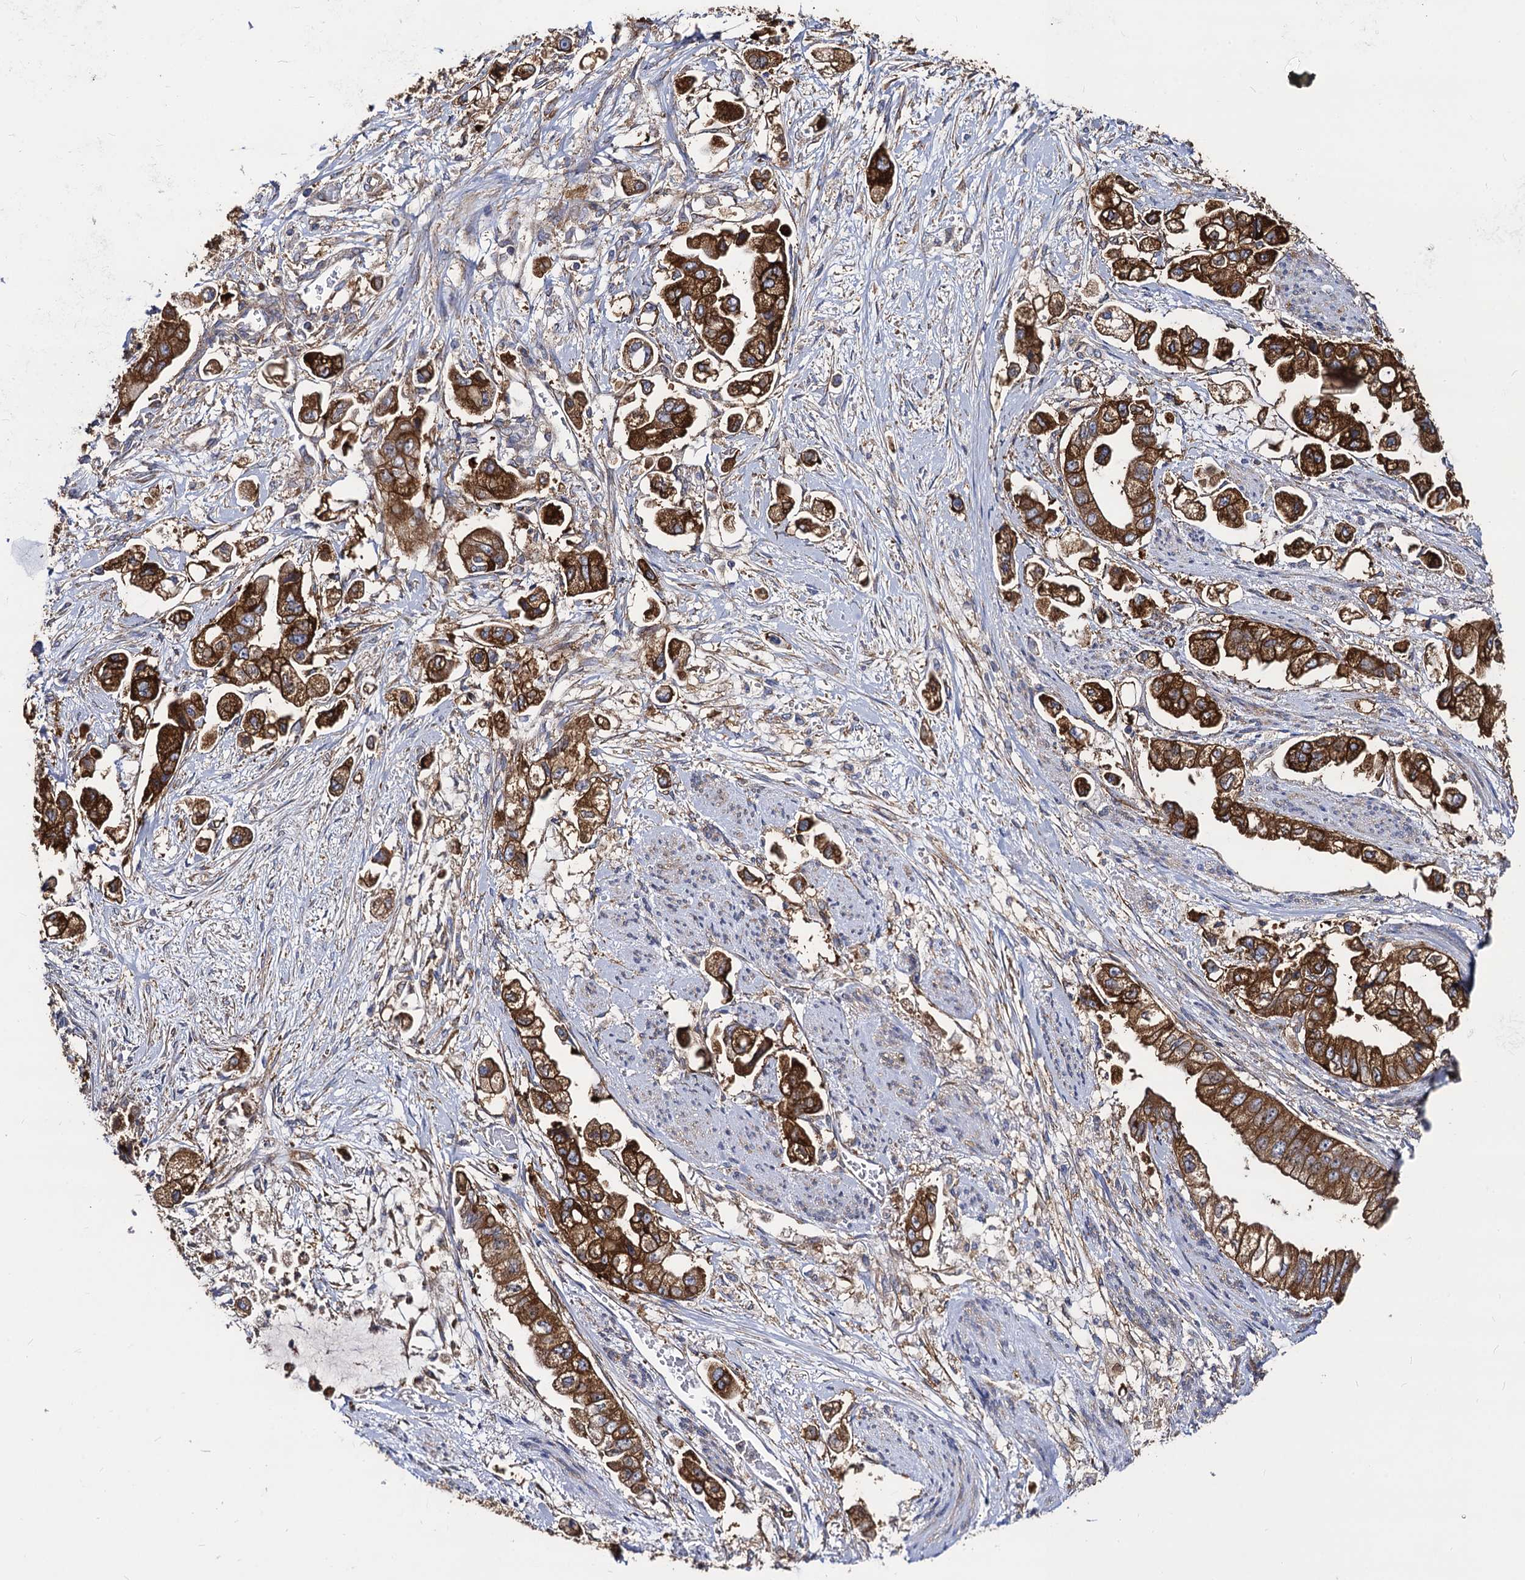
{"staining": {"intensity": "strong", "quantity": ">75%", "location": "cytoplasmic/membranous"}, "tissue": "stomach cancer", "cell_type": "Tumor cells", "image_type": "cancer", "snomed": [{"axis": "morphology", "description": "Adenocarcinoma, NOS"}, {"axis": "topography", "description": "Stomach"}], "caption": "A high-resolution photomicrograph shows IHC staining of adenocarcinoma (stomach), which reveals strong cytoplasmic/membranous positivity in approximately >75% of tumor cells. The protein is shown in brown color, while the nuclei are stained blue.", "gene": "DYDC1", "patient": {"sex": "male", "age": 62}}